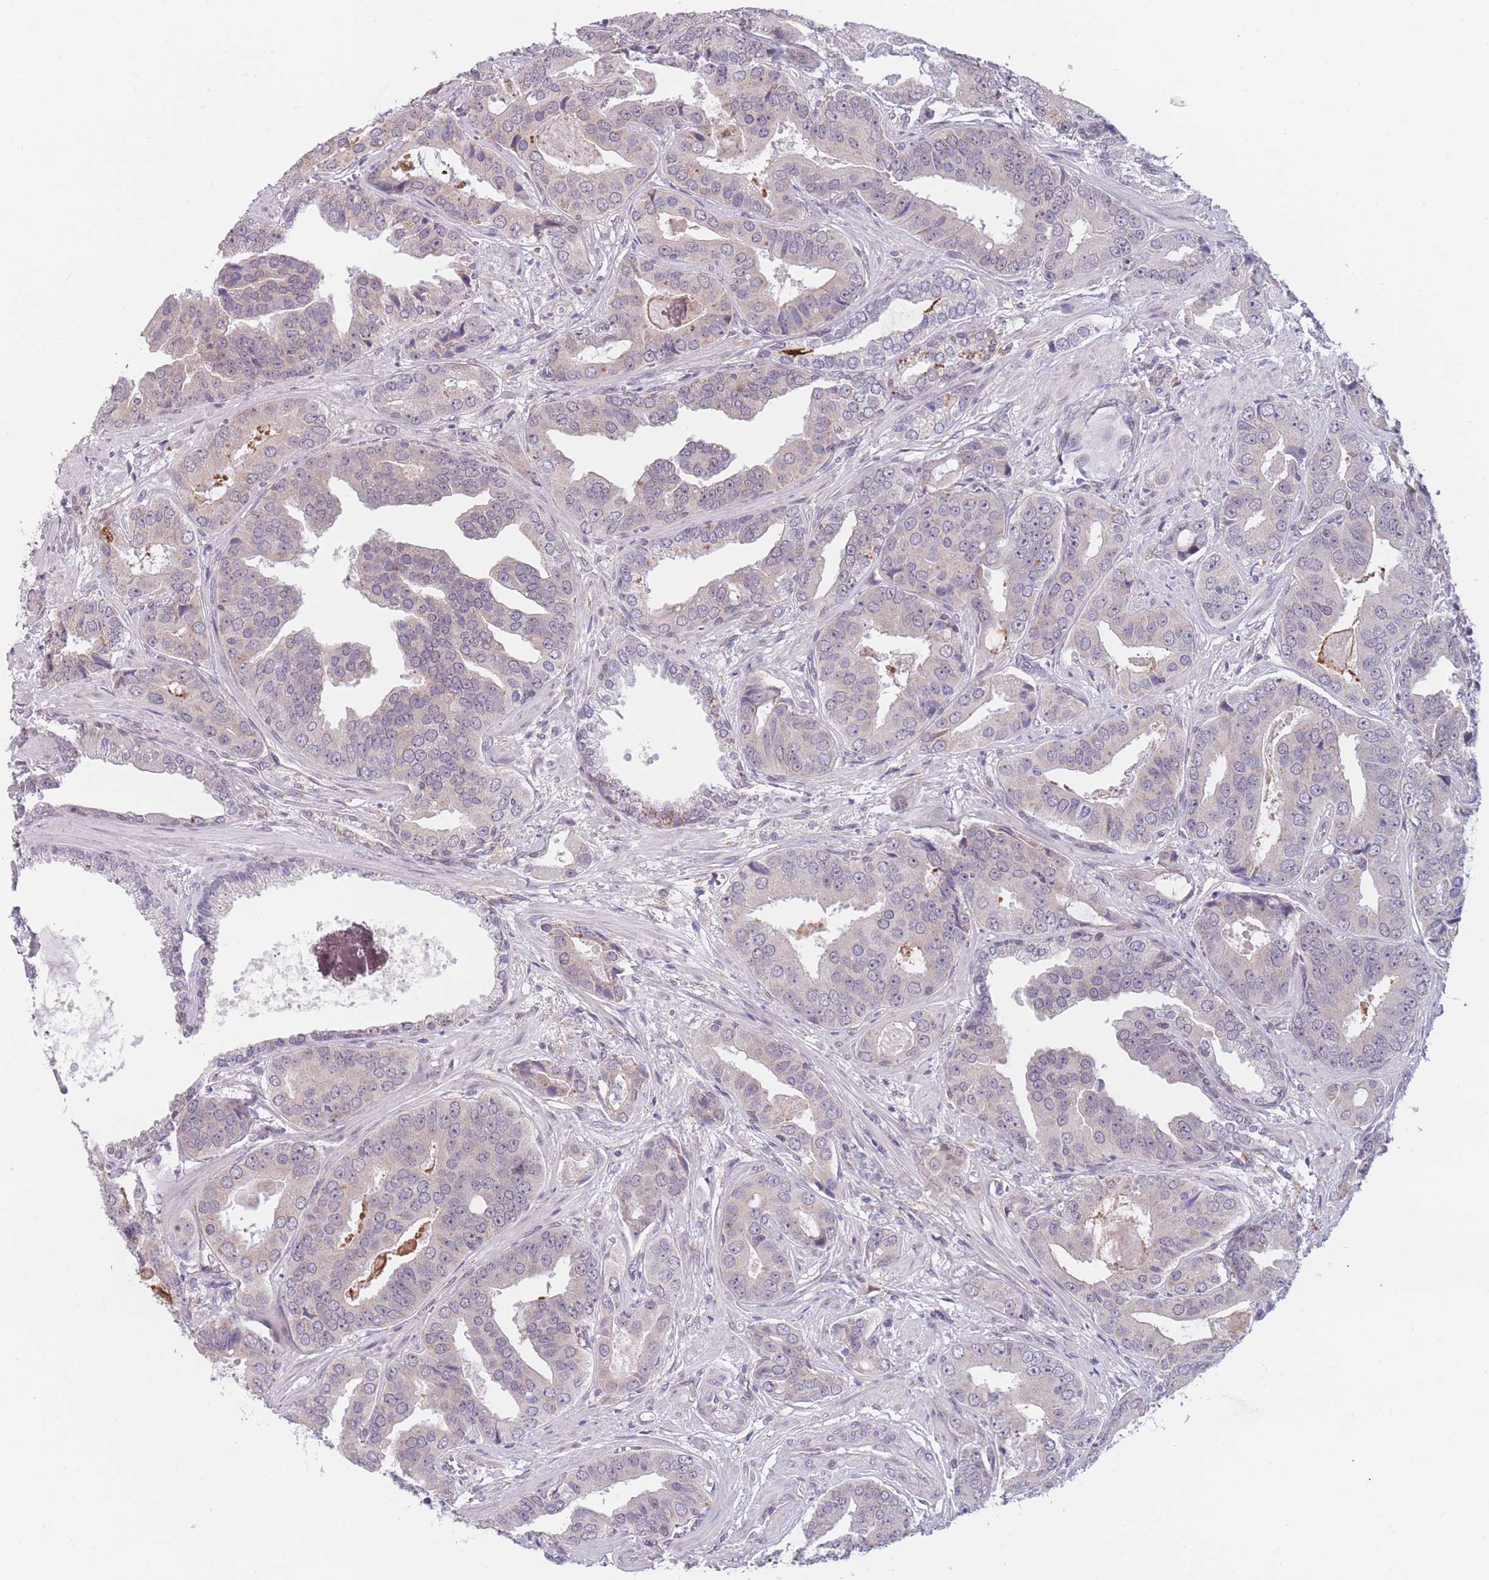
{"staining": {"intensity": "negative", "quantity": "none", "location": "none"}, "tissue": "prostate cancer", "cell_type": "Tumor cells", "image_type": "cancer", "snomed": [{"axis": "morphology", "description": "Adenocarcinoma, High grade"}, {"axis": "topography", "description": "Prostate"}], "caption": "Photomicrograph shows no significant protein staining in tumor cells of adenocarcinoma (high-grade) (prostate).", "gene": "COL27A1", "patient": {"sex": "male", "age": 71}}